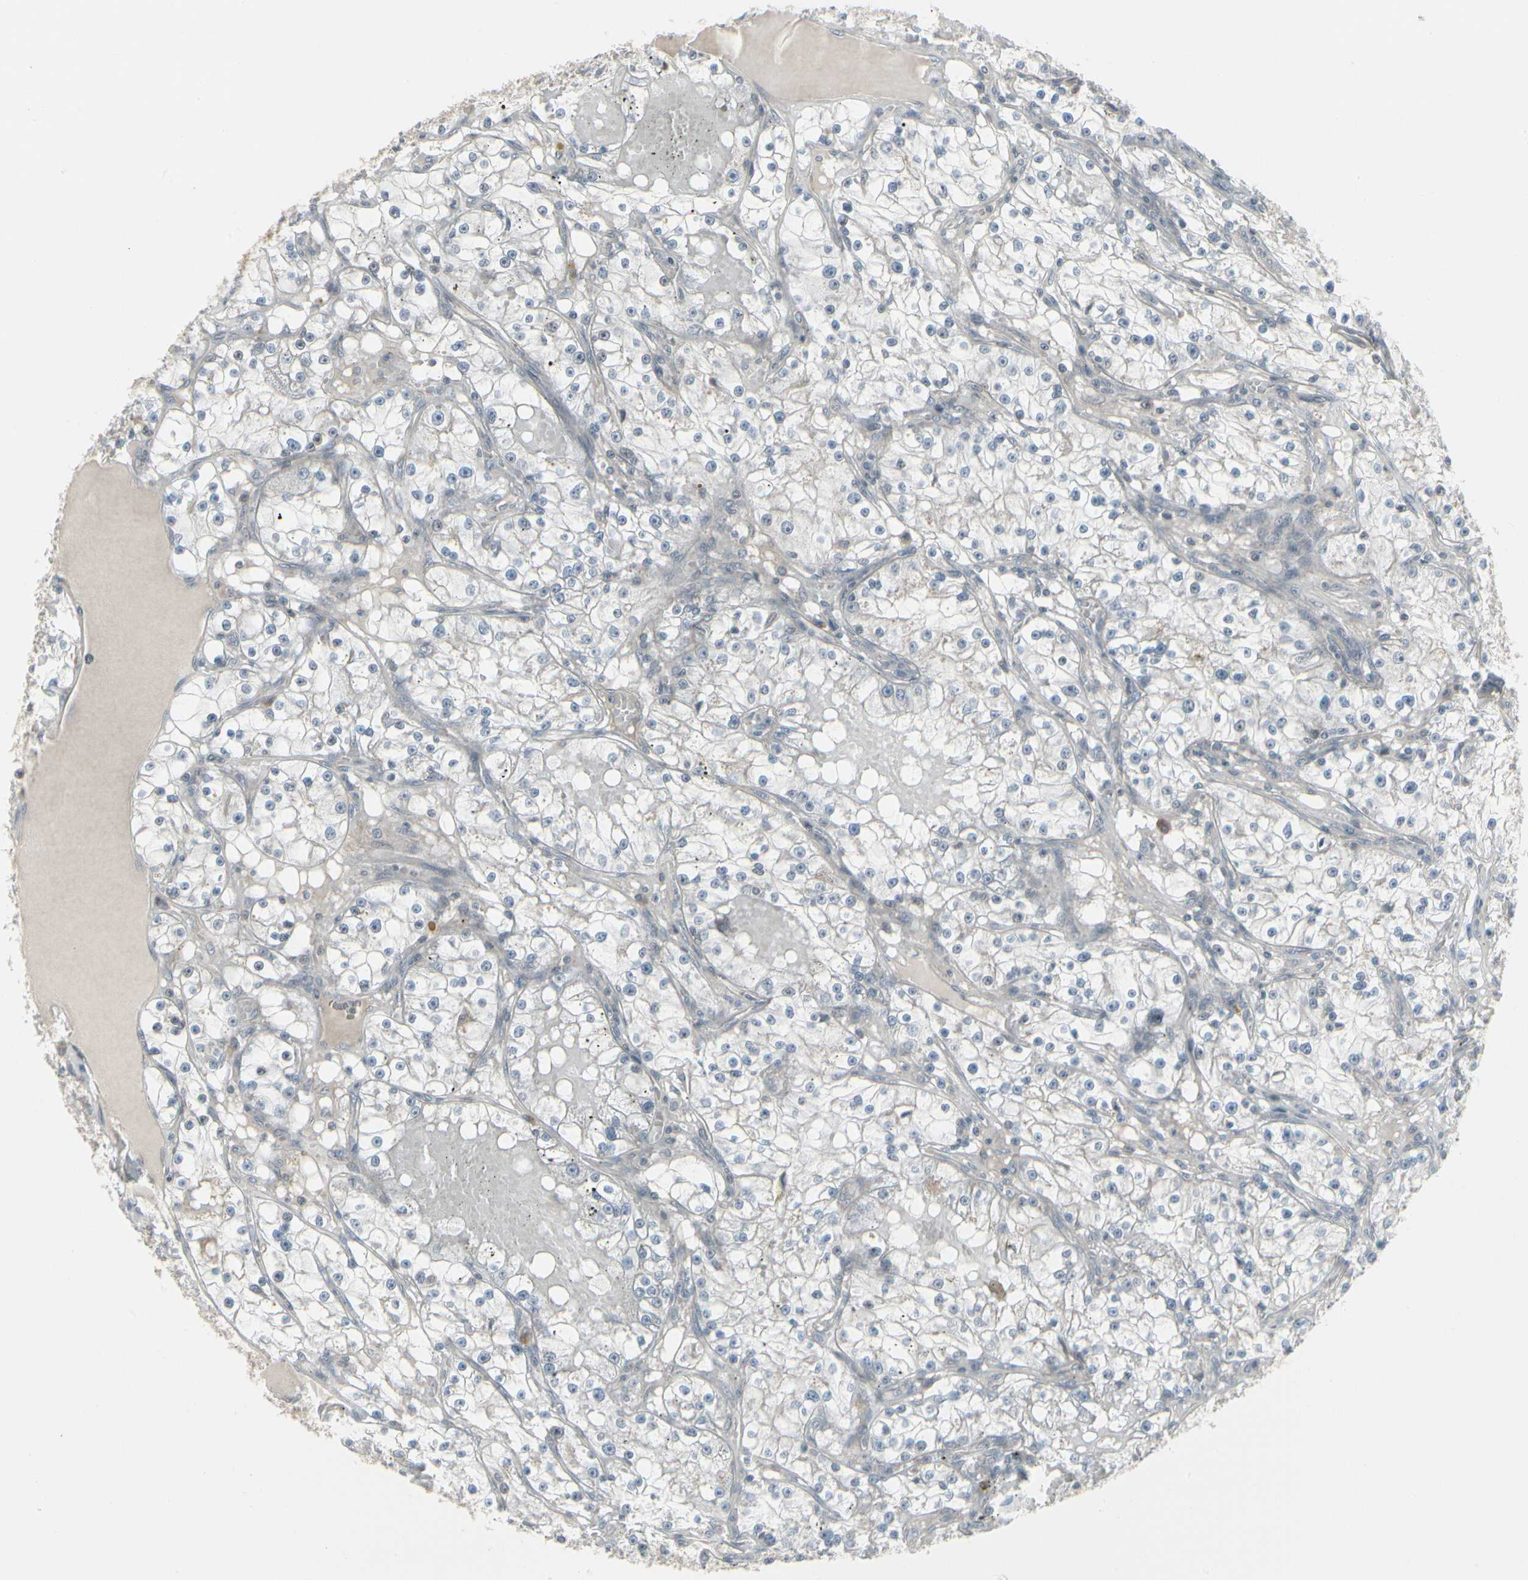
{"staining": {"intensity": "weak", "quantity": "25%-75%", "location": "cytoplasmic/membranous"}, "tissue": "renal cancer", "cell_type": "Tumor cells", "image_type": "cancer", "snomed": [{"axis": "morphology", "description": "Adenocarcinoma, NOS"}, {"axis": "topography", "description": "Kidney"}], "caption": "Brown immunohistochemical staining in renal cancer (adenocarcinoma) shows weak cytoplasmic/membranous staining in approximately 25%-75% of tumor cells. (Brightfield microscopy of DAB IHC at high magnification).", "gene": "EPS15", "patient": {"sex": "male", "age": 56}}